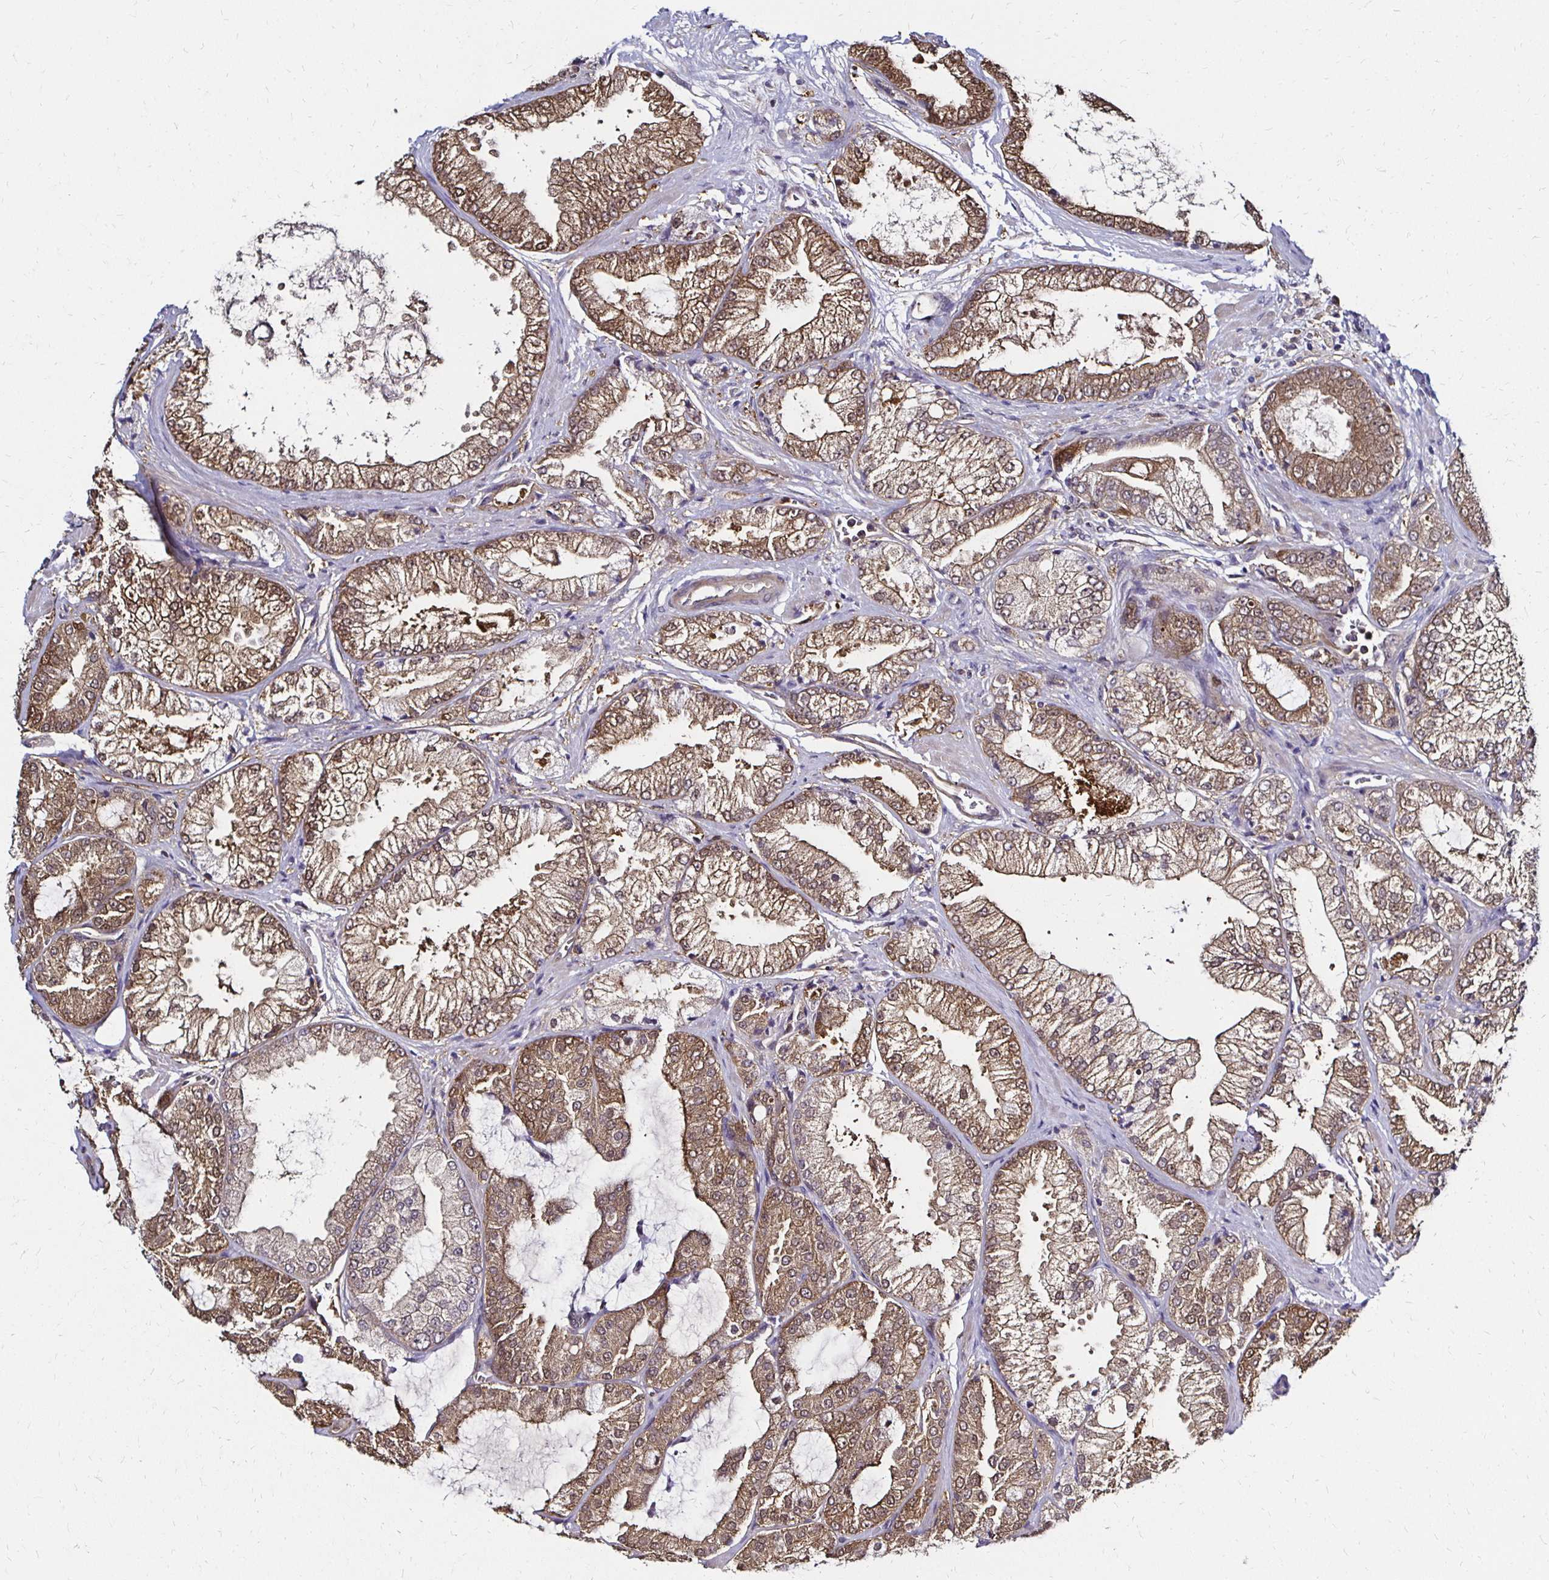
{"staining": {"intensity": "moderate", "quantity": ">75%", "location": "cytoplasmic/membranous,nuclear"}, "tissue": "prostate cancer", "cell_type": "Tumor cells", "image_type": "cancer", "snomed": [{"axis": "morphology", "description": "Adenocarcinoma, High grade"}, {"axis": "topography", "description": "Prostate"}], "caption": "Immunohistochemical staining of human prostate cancer (adenocarcinoma (high-grade)) exhibits medium levels of moderate cytoplasmic/membranous and nuclear staining in approximately >75% of tumor cells. Immunohistochemistry stains the protein of interest in brown and the nuclei are stained blue.", "gene": "TXN", "patient": {"sex": "male", "age": 68}}